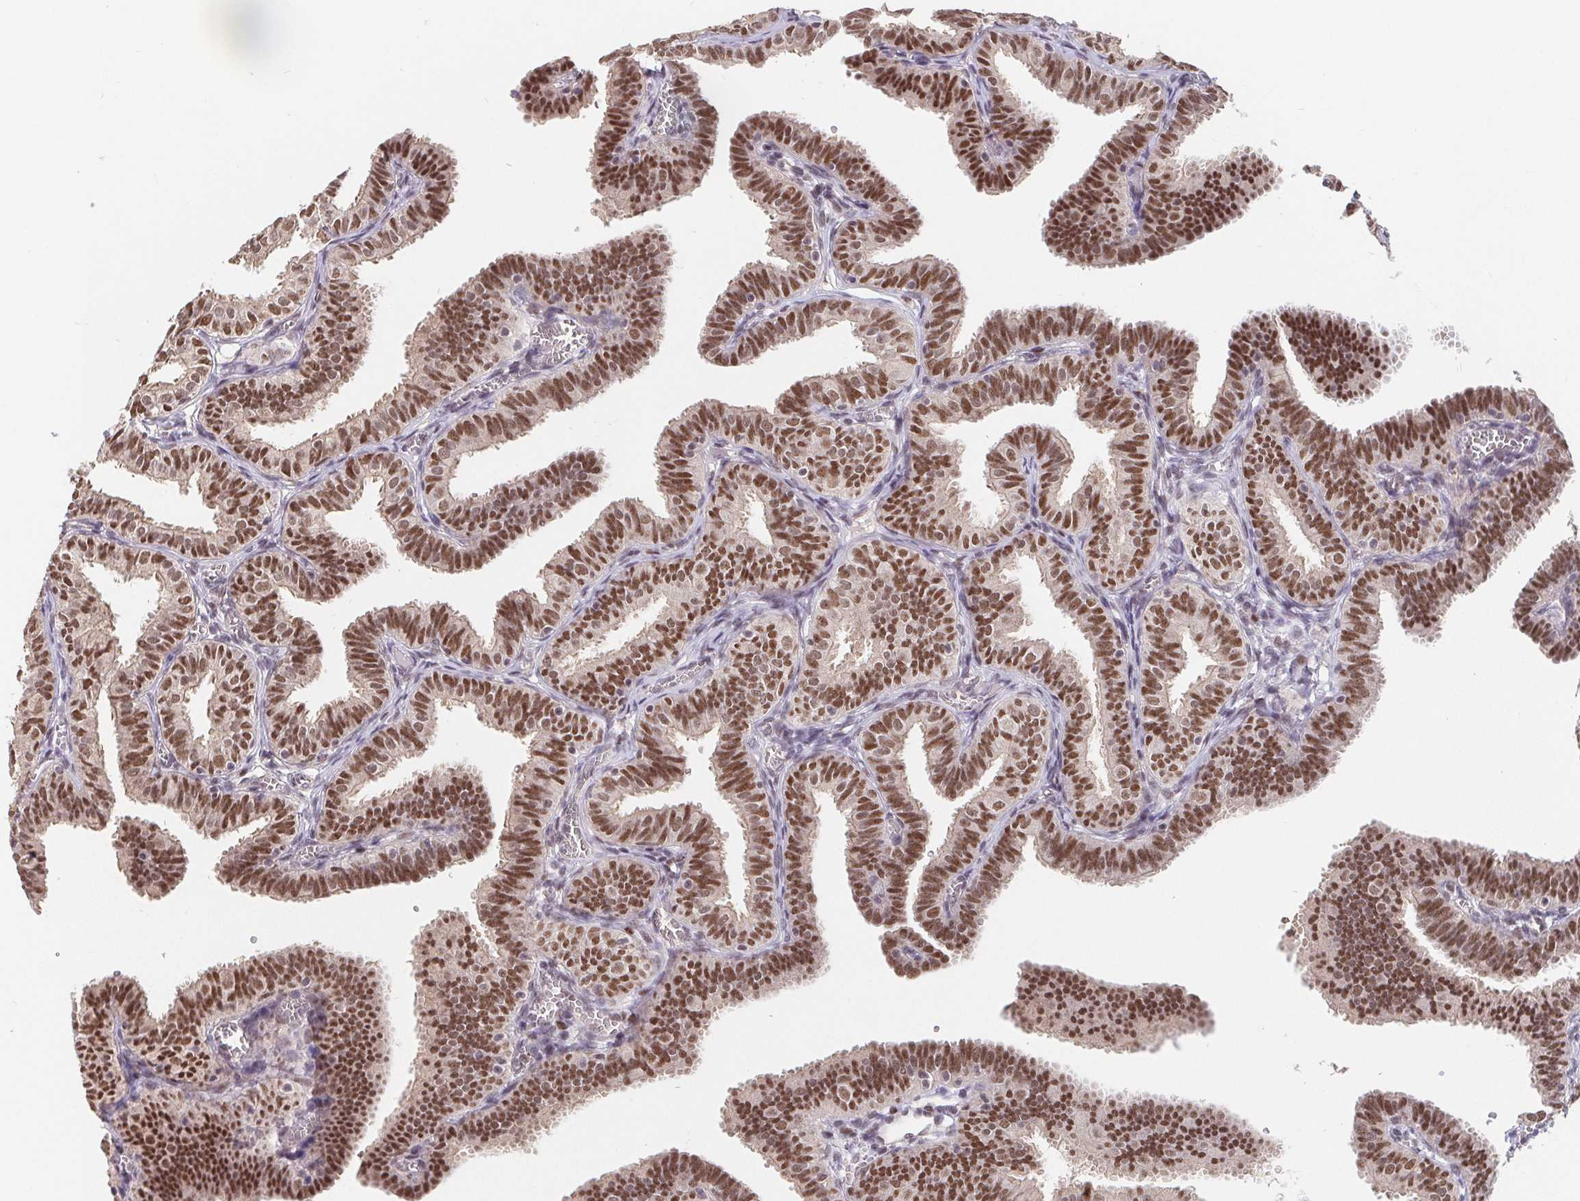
{"staining": {"intensity": "moderate", "quantity": ">75%", "location": "nuclear"}, "tissue": "fallopian tube", "cell_type": "Glandular cells", "image_type": "normal", "snomed": [{"axis": "morphology", "description": "Normal tissue, NOS"}, {"axis": "topography", "description": "Fallopian tube"}], "caption": "Protein staining of normal fallopian tube shows moderate nuclear staining in about >75% of glandular cells.", "gene": "POU2F1", "patient": {"sex": "female", "age": 25}}